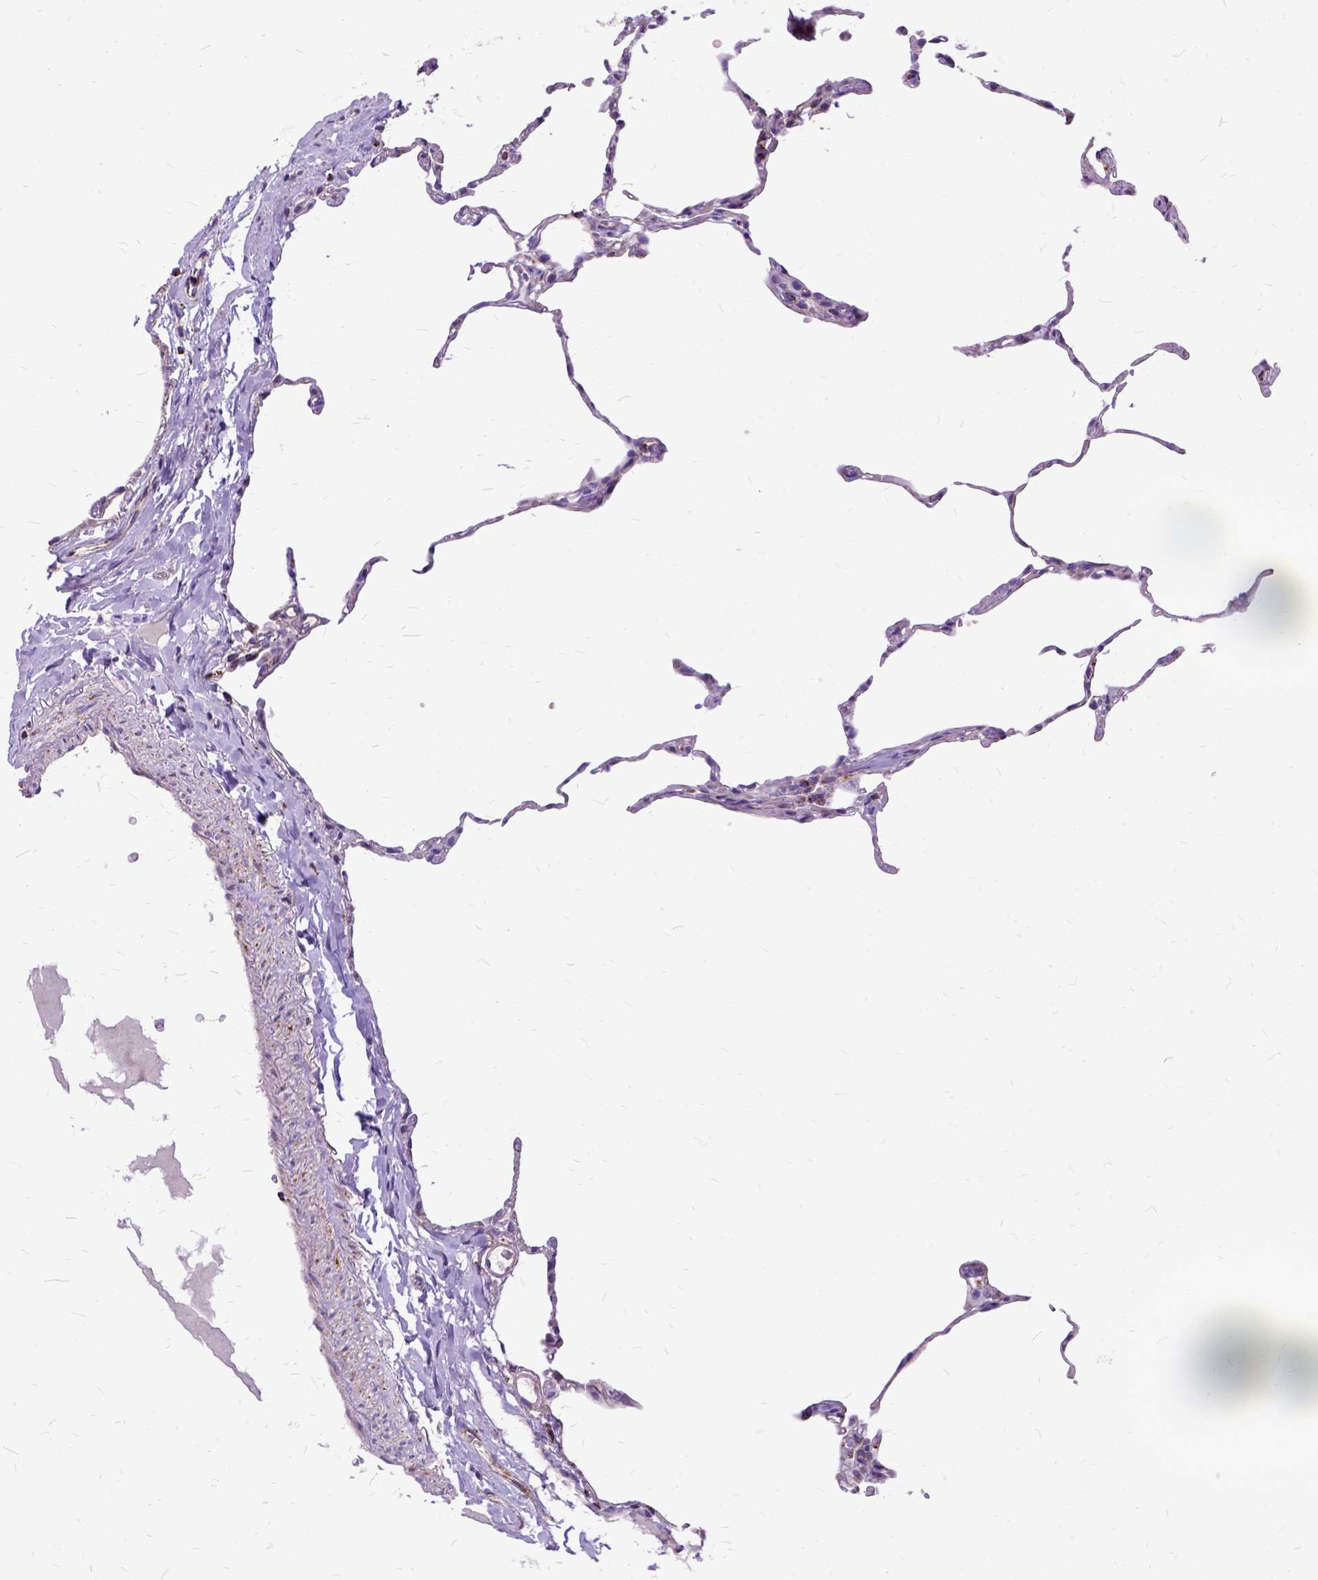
{"staining": {"intensity": "negative", "quantity": "none", "location": "none"}, "tissue": "lung", "cell_type": "Alveolar cells", "image_type": "normal", "snomed": [{"axis": "morphology", "description": "Normal tissue, NOS"}, {"axis": "topography", "description": "Lung"}], "caption": "This is an IHC micrograph of normal lung. There is no positivity in alveolar cells.", "gene": "OXCT1", "patient": {"sex": "female", "age": 57}}